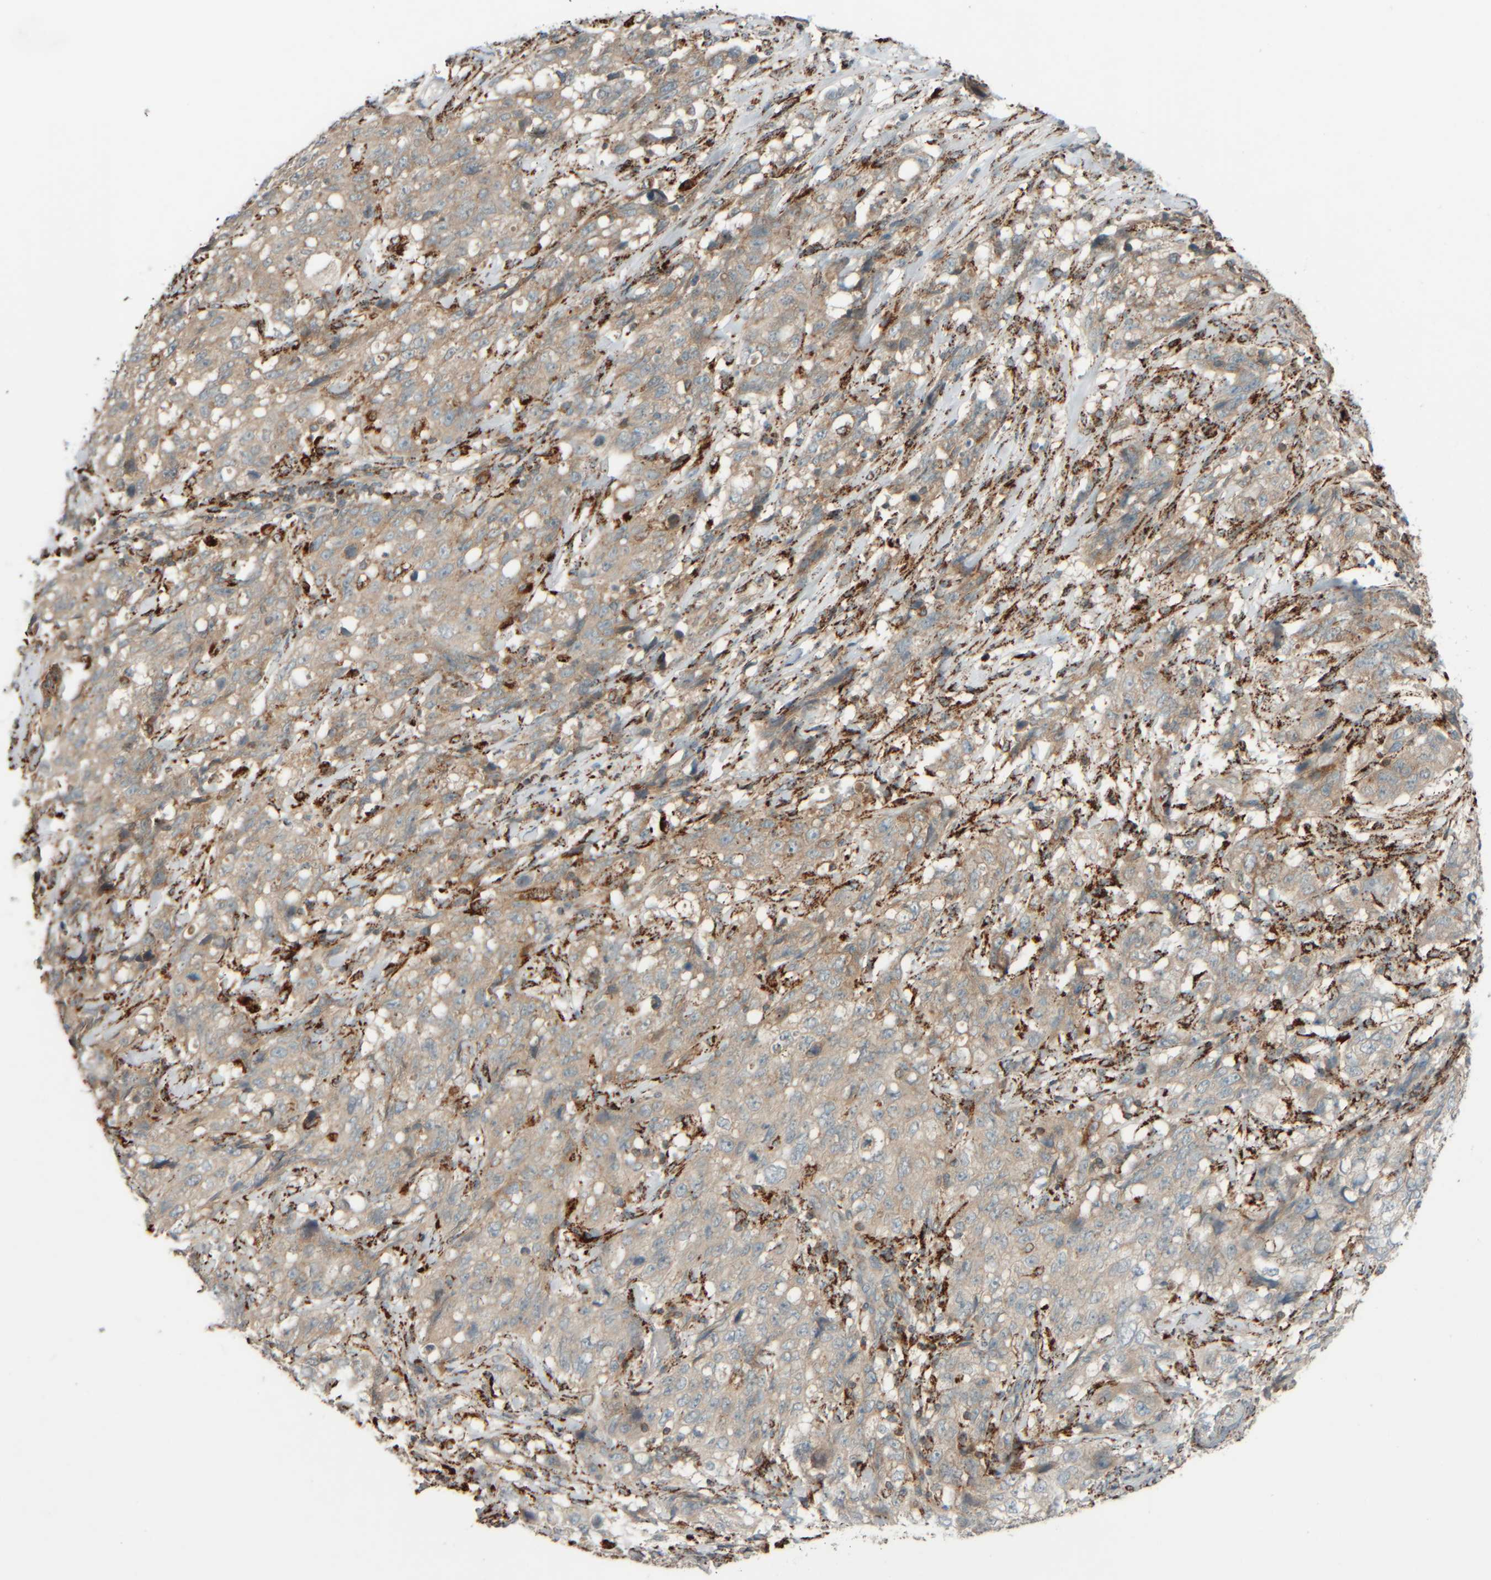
{"staining": {"intensity": "weak", "quantity": ">75%", "location": "cytoplasmic/membranous"}, "tissue": "stomach cancer", "cell_type": "Tumor cells", "image_type": "cancer", "snomed": [{"axis": "morphology", "description": "Adenocarcinoma, NOS"}, {"axis": "topography", "description": "Stomach"}], "caption": "IHC (DAB (3,3'-diaminobenzidine)) staining of human stomach adenocarcinoma displays weak cytoplasmic/membranous protein staining in approximately >75% of tumor cells. (Brightfield microscopy of DAB IHC at high magnification).", "gene": "SPAG5", "patient": {"sex": "male", "age": 48}}